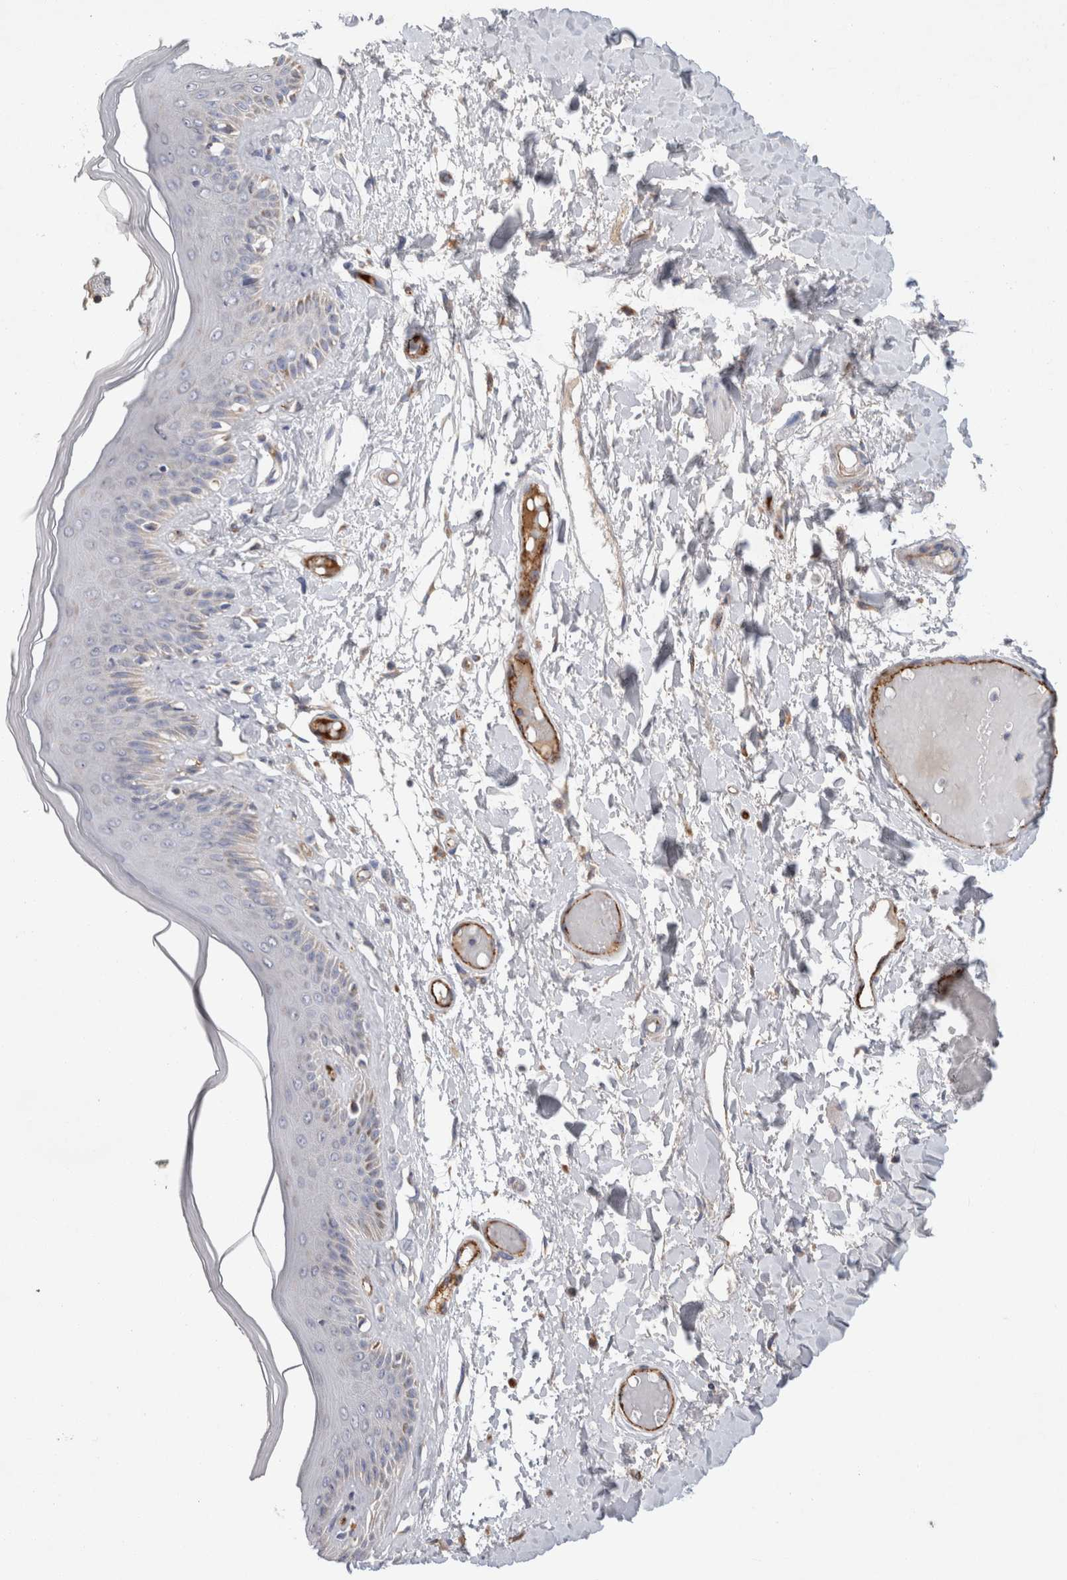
{"staining": {"intensity": "moderate", "quantity": "<25%", "location": "cytoplasmic/membranous"}, "tissue": "skin", "cell_type": "Epidermal cells", "image_type": "normal", "snomed": [{"axis": "morphology", "description": "Normal tissue, NOS"}, {"axis": "topography", "description": "Vulva"}], "caption": "Protein expression by immunohistochemistry demonstrates moderate cytoplasmic/membranous expression in approximately <25% of epidermal cells in unremarkable skin.", "gene": "IARS2", "patient": {"sex": "female", "age": 73}}